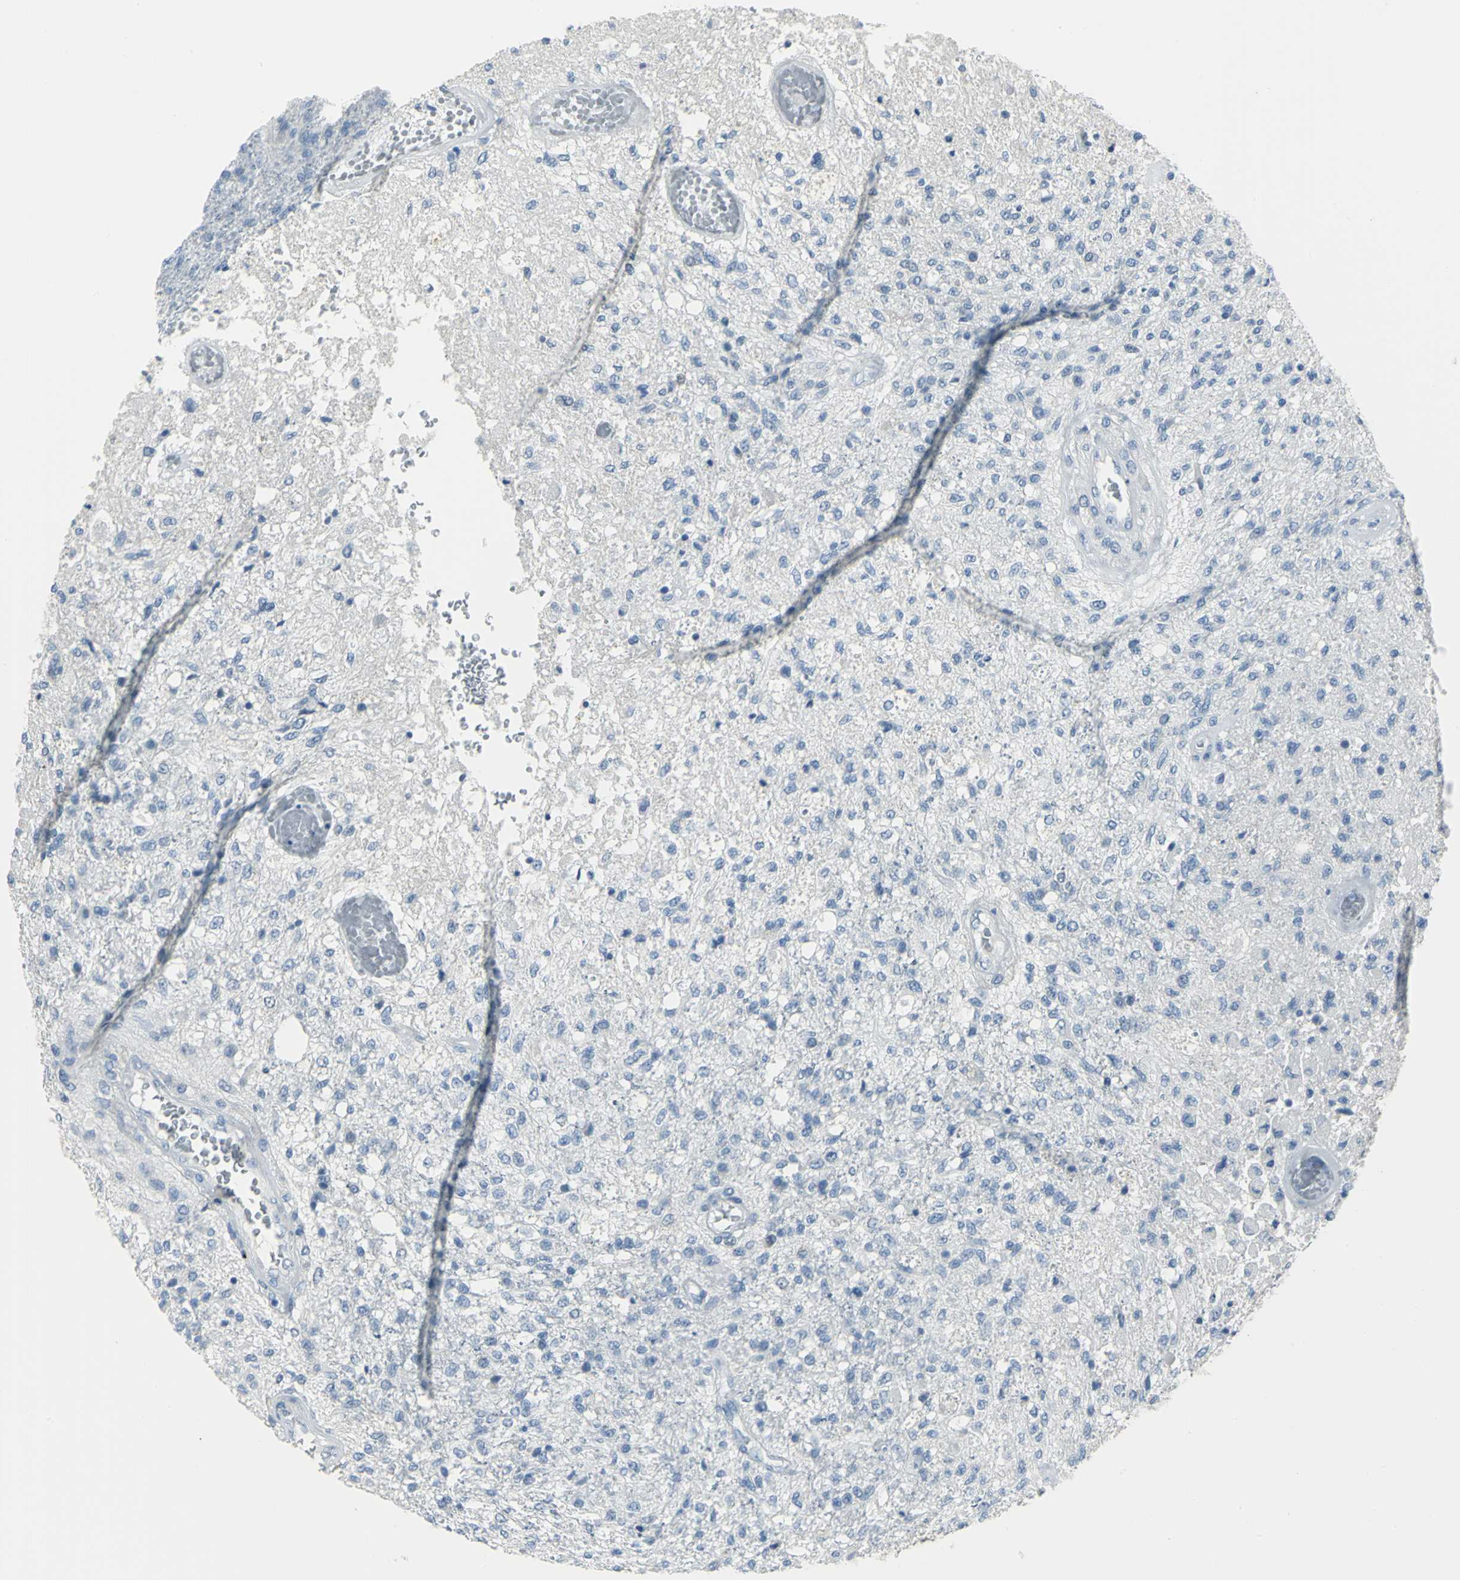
{"staining": {"intensity": "negative", "quantity": "none", "location": "none"}, "tissue": "glioma", "cell_type": "Tumor cells", "image_type": "cancer", "snomed": [{"axis": "morphology", "description": "Normal tissue, NOS"}, {"axis": "morphology", "description": "Glioma, malignant, High grade"}, {"axis": "topography", "description": "Cerebral cortex"}], "caption": "This histopathology image is of high-grade glioma (malignant) stained with immunohistochemistry to label a protein in brown with the nuclei are counter-stained blue. There is no staining in tumor cells. (DAB IHC, high magnification).", "gene": "MCM3", "patient": {"sex": "male", "age": 77}}